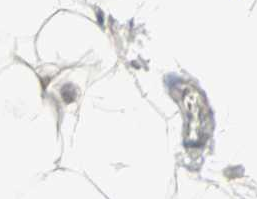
{"staining": {"intensity": "negative", "quantity": "none", "location": "none"}, "tissue": "adipose tissue", "cell_type": "Adipocytes", "image_type": "normal", "snomed": [{"axis": "morphology", "description": "Normal tissue, NOS"}, {"axis": "topography", "description": "Breast"}, {"axis": "topography", "description": "Adipose tissue"}], "caption": "Immunohistochemistry of unremarkable adipose tissue shows no positivity in adipocytes.", "gene": "KDM4A", "patient": {"sex": "female", "age": 25}}